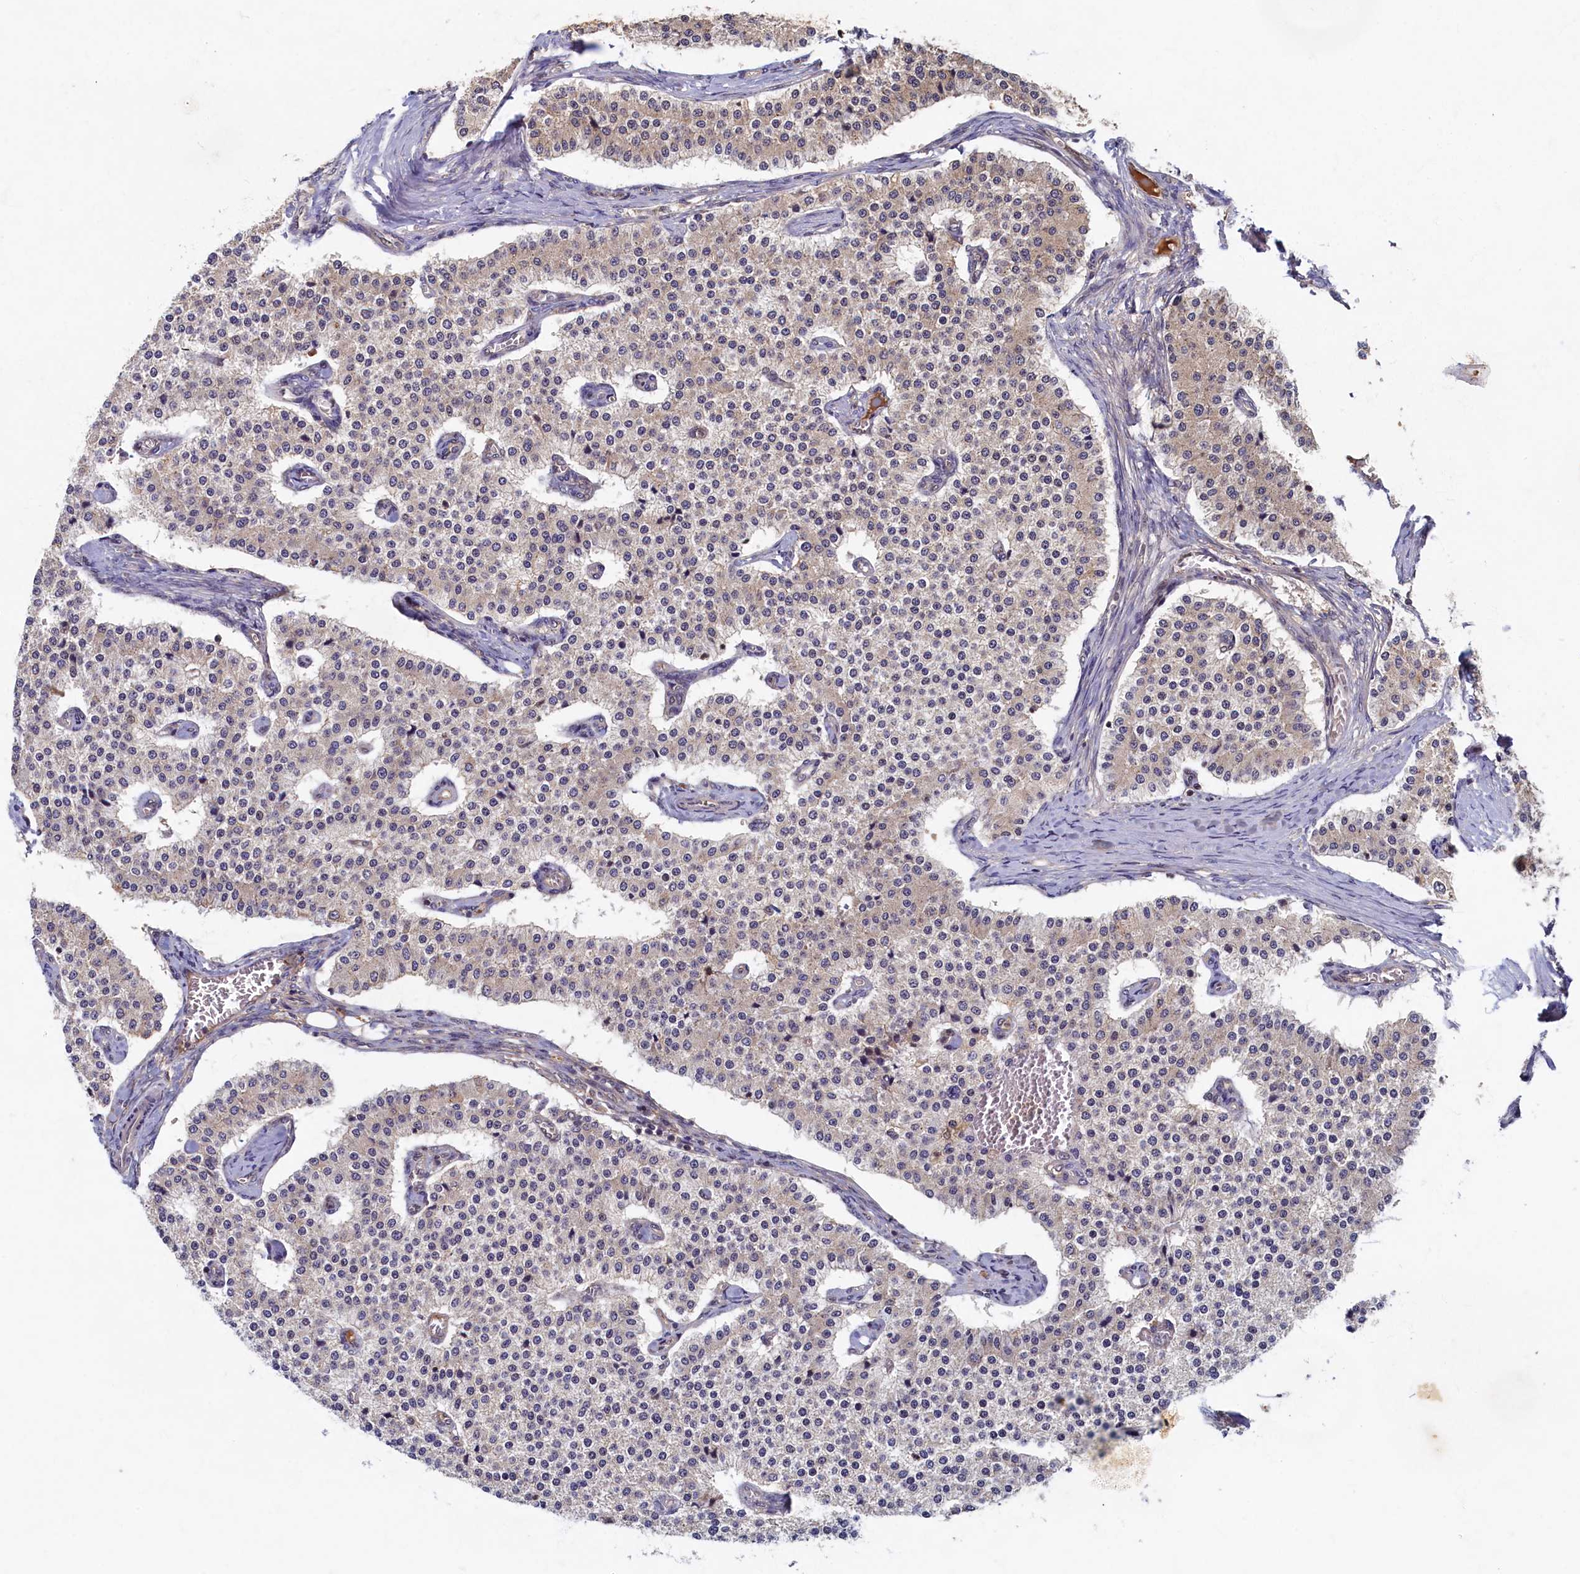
{"staining": {"intensity": "negative", "quantity": "none", "location": "none"}, "tissue": "carcinoid", "cell_type": "Tumor cells", "image_type": "cancer", "snomed": [{"axis": "morphology", "description": "Carcinoid, malignant, NOS"}, {"axis": "topography", "description": "Colon"}], "caption": "The immunohistochemistry (IHC) image has no significant positivity in tumor cells of malignant carcinoid tissue.", "gene": "LCMT2", "patient": {"sex": "female", "age": 52}}